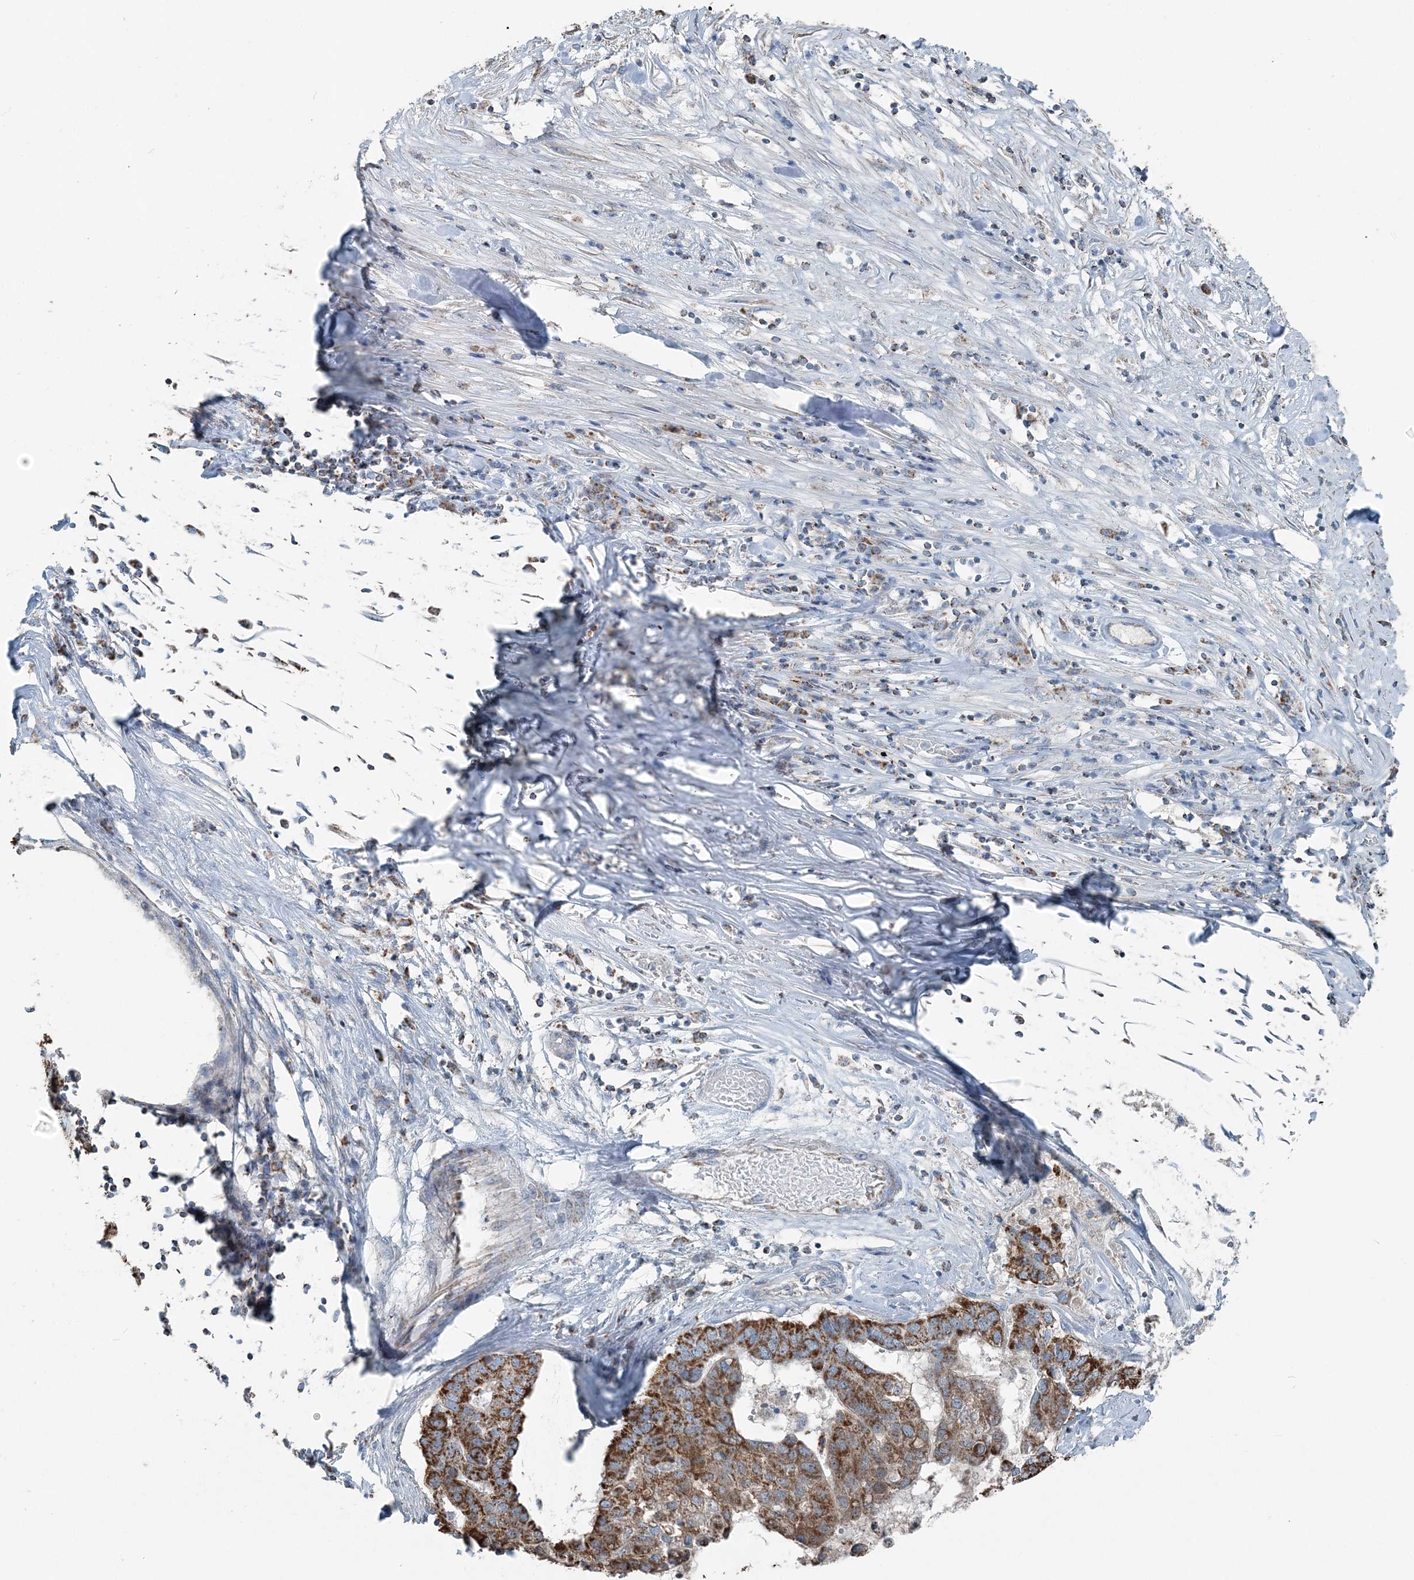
{"staining": {"intensity": "strong", "quantity": ">75%", "location": "cytoplasmic/membranous"}, "tissue": "pancreatic cancer", "cell_type": "Tumor cells", "image_type": "cancer", "snomed": [{"axis": "morphology", "description": "Adenocarcinoma, NOS"}, {"axis": "topography", "description": "Pancreas"}], "caption": "Pancreatic cancer stained for a protein (brown) reveals strong cytoplasmic/membranous positive staining in about >75% of tumor cells.", "gene": "SUCLG1", "patient": {"sex": "female", "age": 61}}